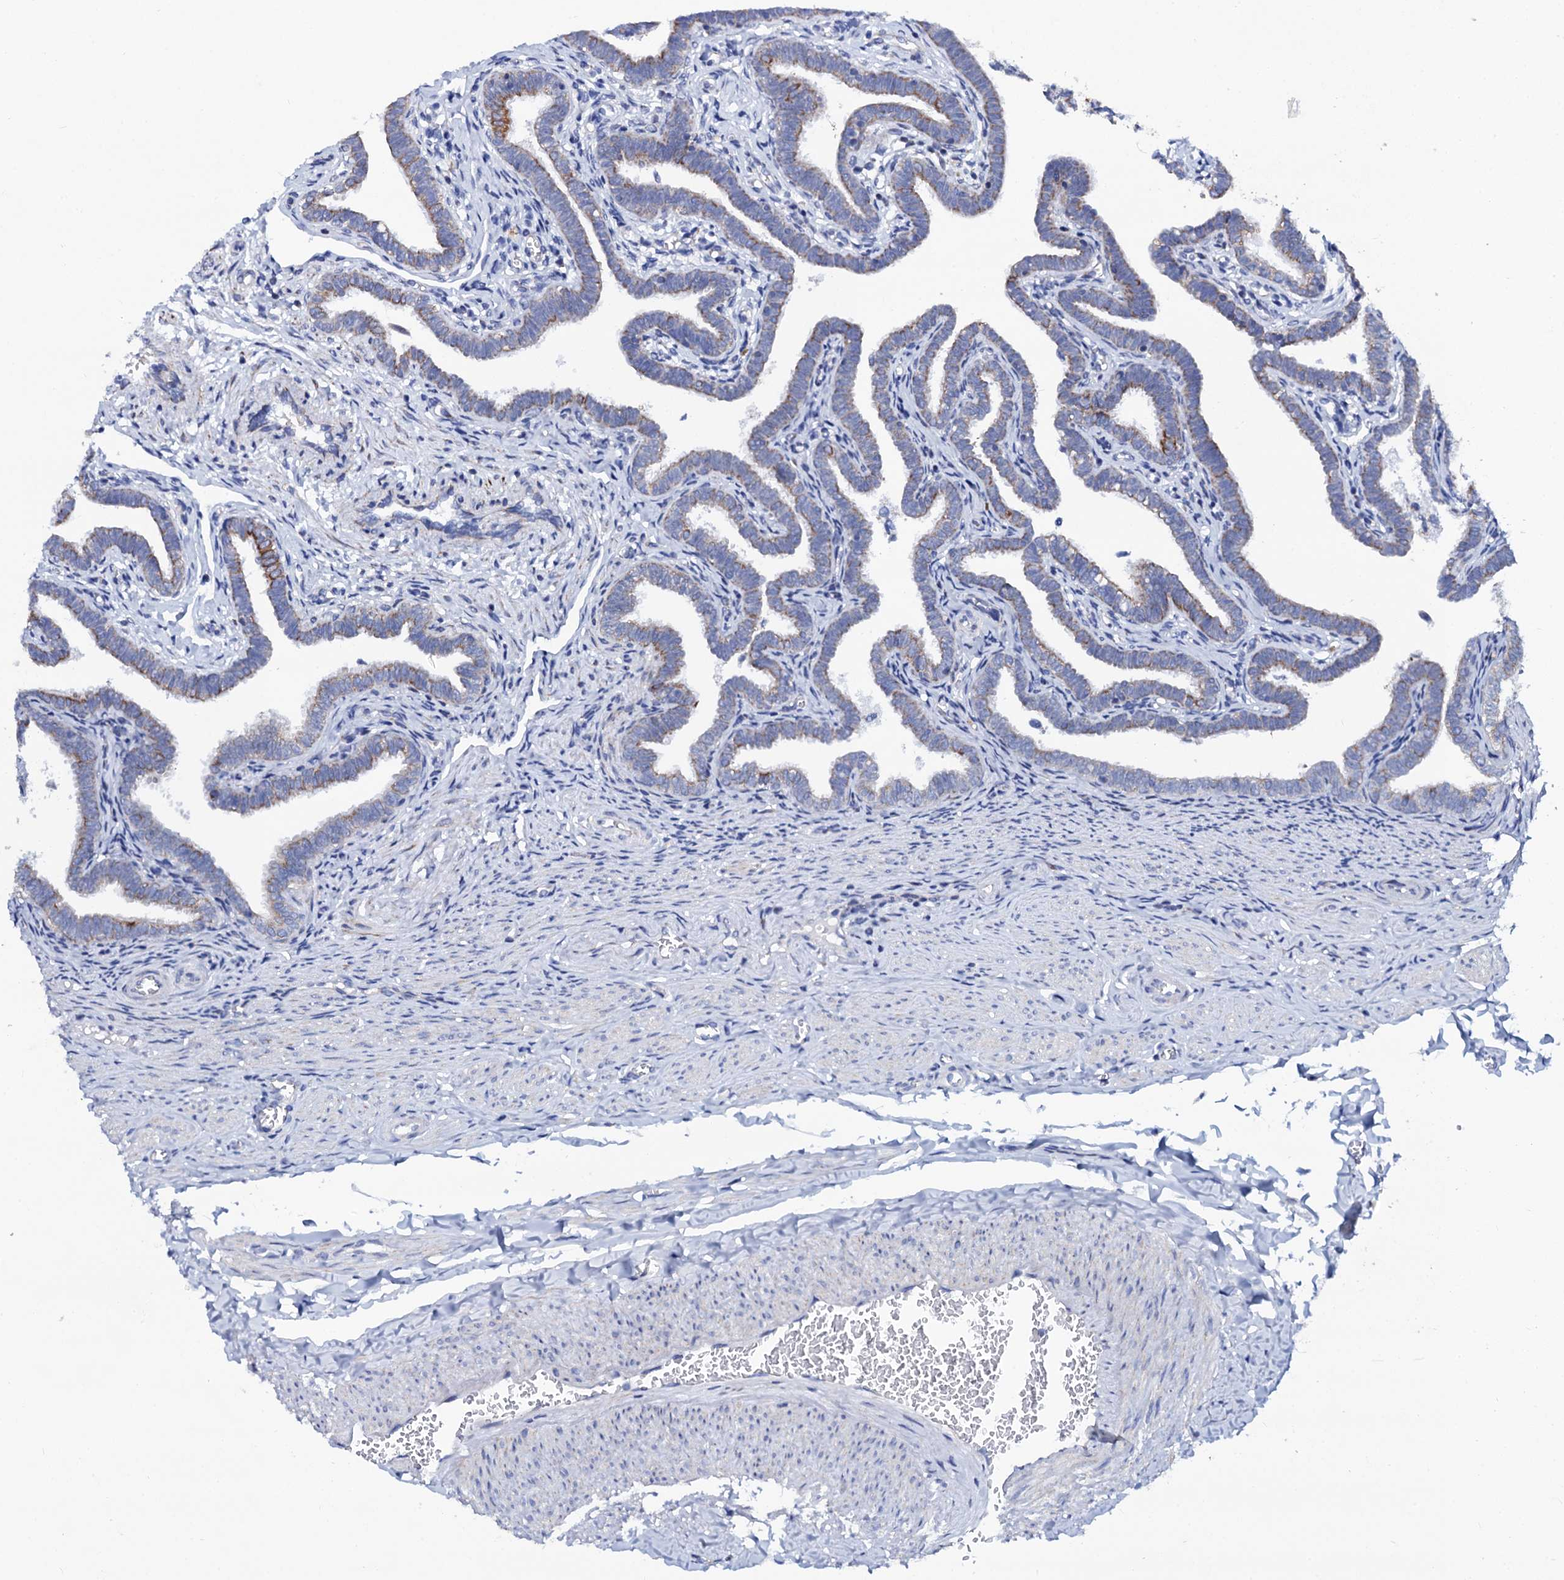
{"staining": {"intensity": "moderate", "quantity": "25%-75%", "location": "cytoplasmic/membranous"}, "tissue": "fallopian tube", "cell_type": "Glandular cells", "image_type": "normal", "snomed": [{"axis": "morphology", "description": "Normal tissue, NOS"}, {"axis": "topography", "description": "Fallopian tube"}], "caption": "Benign fallopian tube was stained to show a protein in brown. There is medium levels of moderate cytoplasmic/membranous staining in approximately 25%-75% of glandular cells. Using DAB (brown) and hematoxylin (blue) stains, captured at high magnification using brightfield microscopy.", "gene": "SLC37A4", "patient": {"sex": "female", "age": 36}}